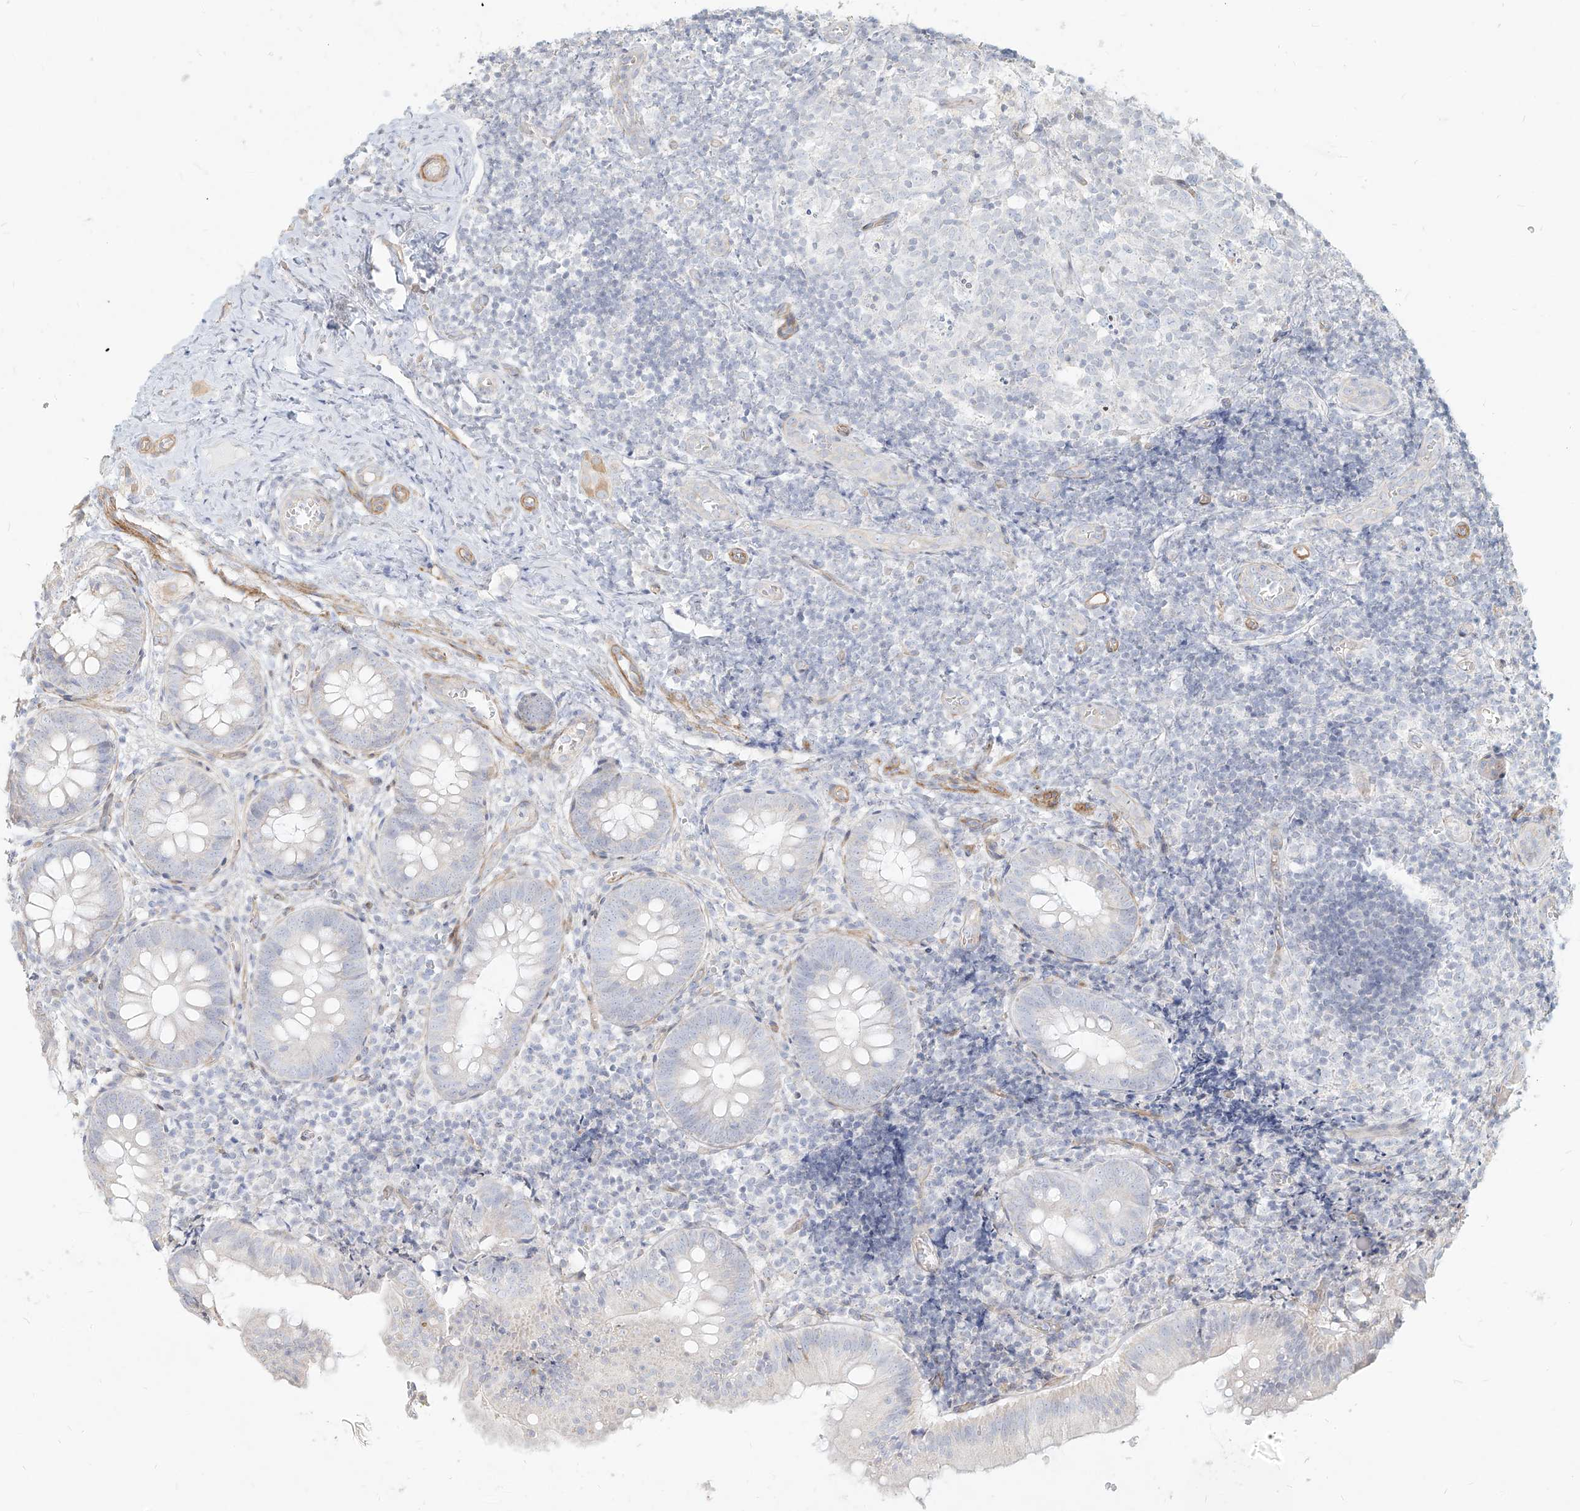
{"staining": {"intensity": "negative", "quantity": "none", "location": "none"}, "tissue": "appendix", "cell_type": "Glandular cells", "image_type": "normal", "snomed": [{"axis": "morphology", "description": "Normal tissue, NOS"}, {"axis": "topography", "description": "Appendix"}], "caption": "Image shows no significant protein staining in glandular cells of unremarkable appendix. (DAB immunohistochemistry (IHC) with hematoxylin counter stain).", "gene": "ITPKB", "patient": {"sex": "male", "age": 8}}